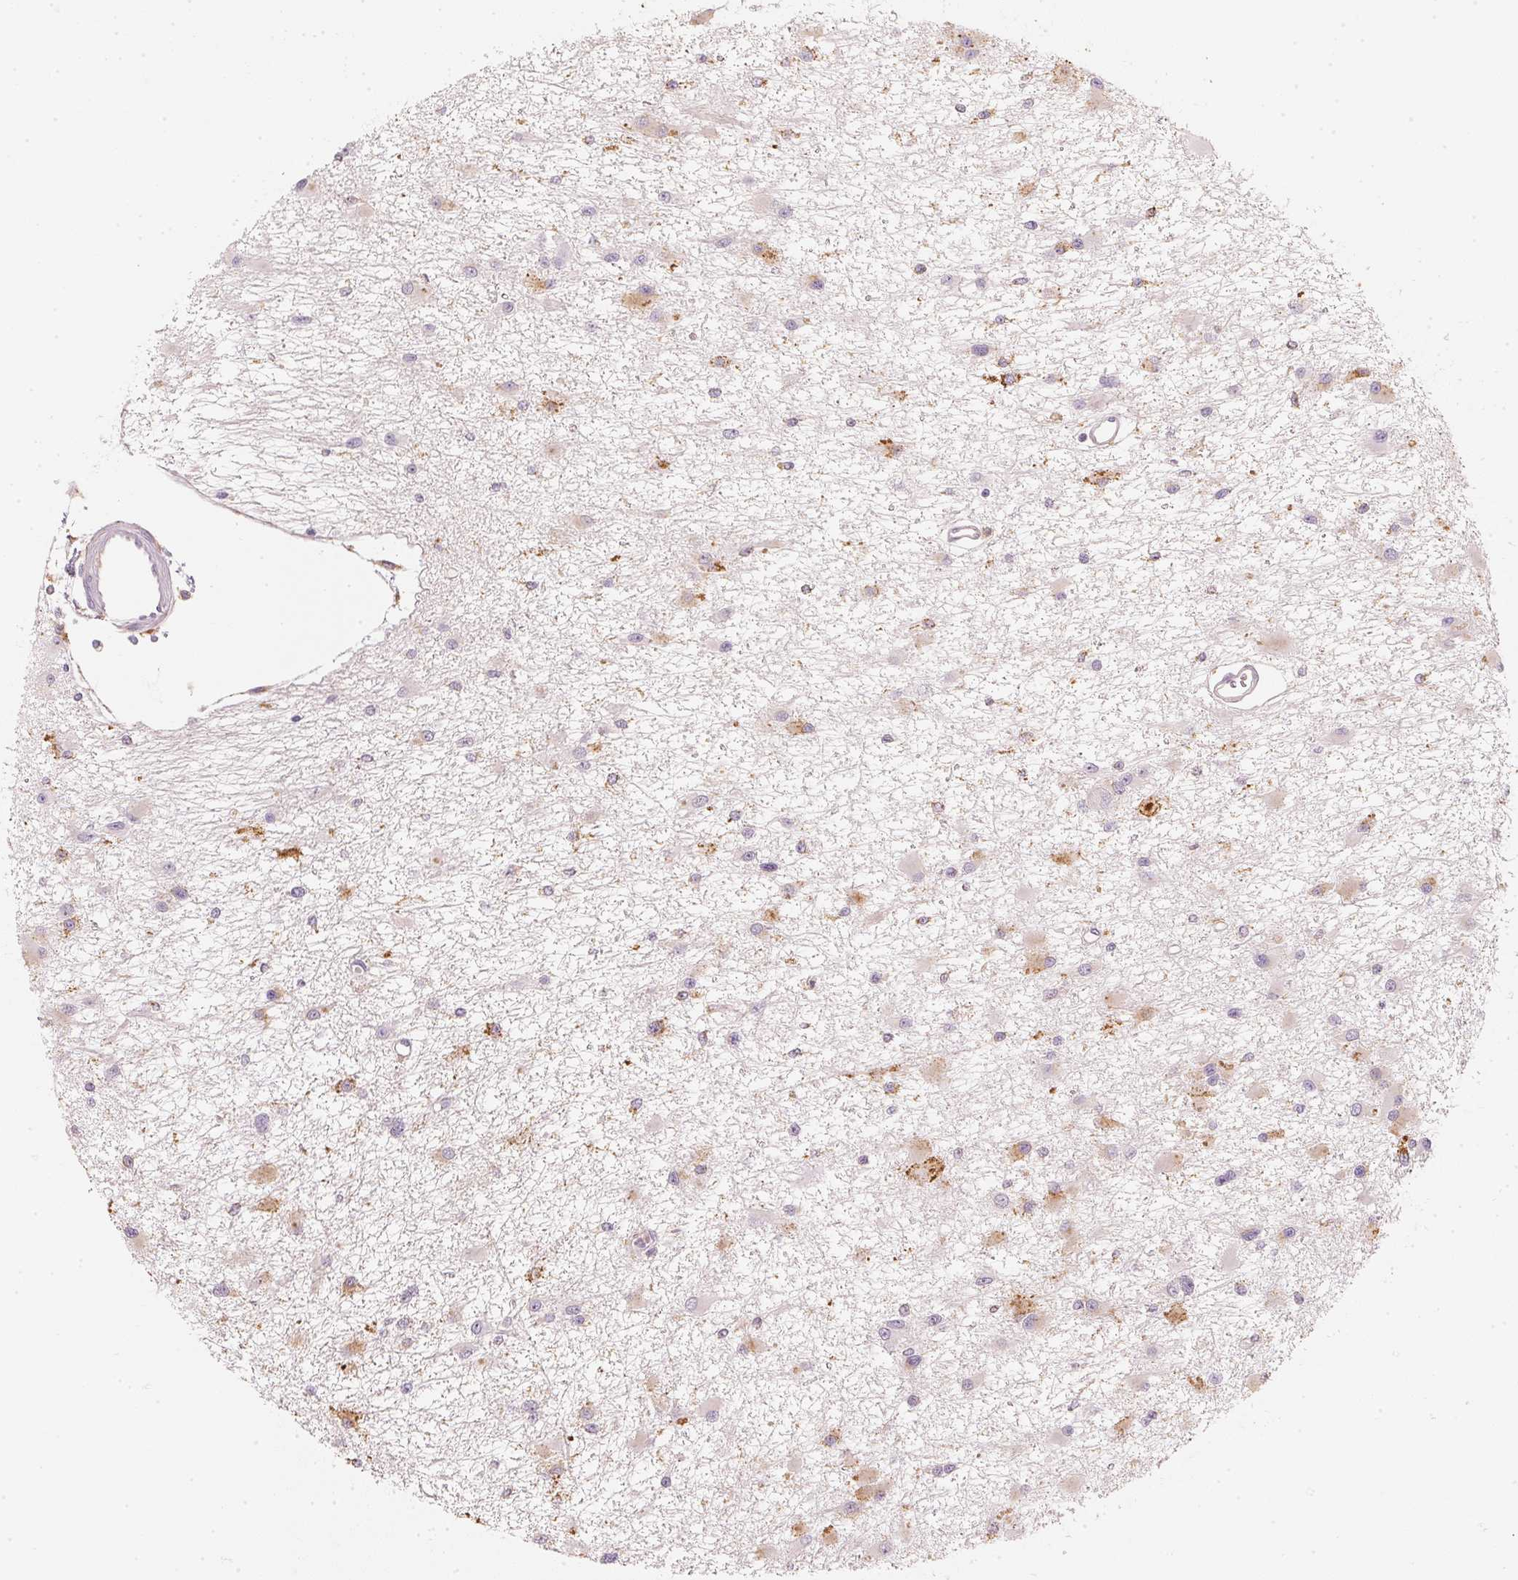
{"staining": {"intensity": "moderate", "quantity": "<25%", "location": "cytoplasmic/membranous"}, "tissue": "glioma", "cell_type": "Tumor cells", "image_type": "cancer", "snomed": [{"axis": "morphology", "description": "Glioma, malignant, High grade"}, {"axis": "topography", "description": "Brain"}], "caption": "A brown stain highlights moderate cytoplasmic/membranous staining of a protein in human high-grade glioma (malignant) tumor cells.", "gene": "RMDN2", "patient": {"sex": "male", "age": 54}}